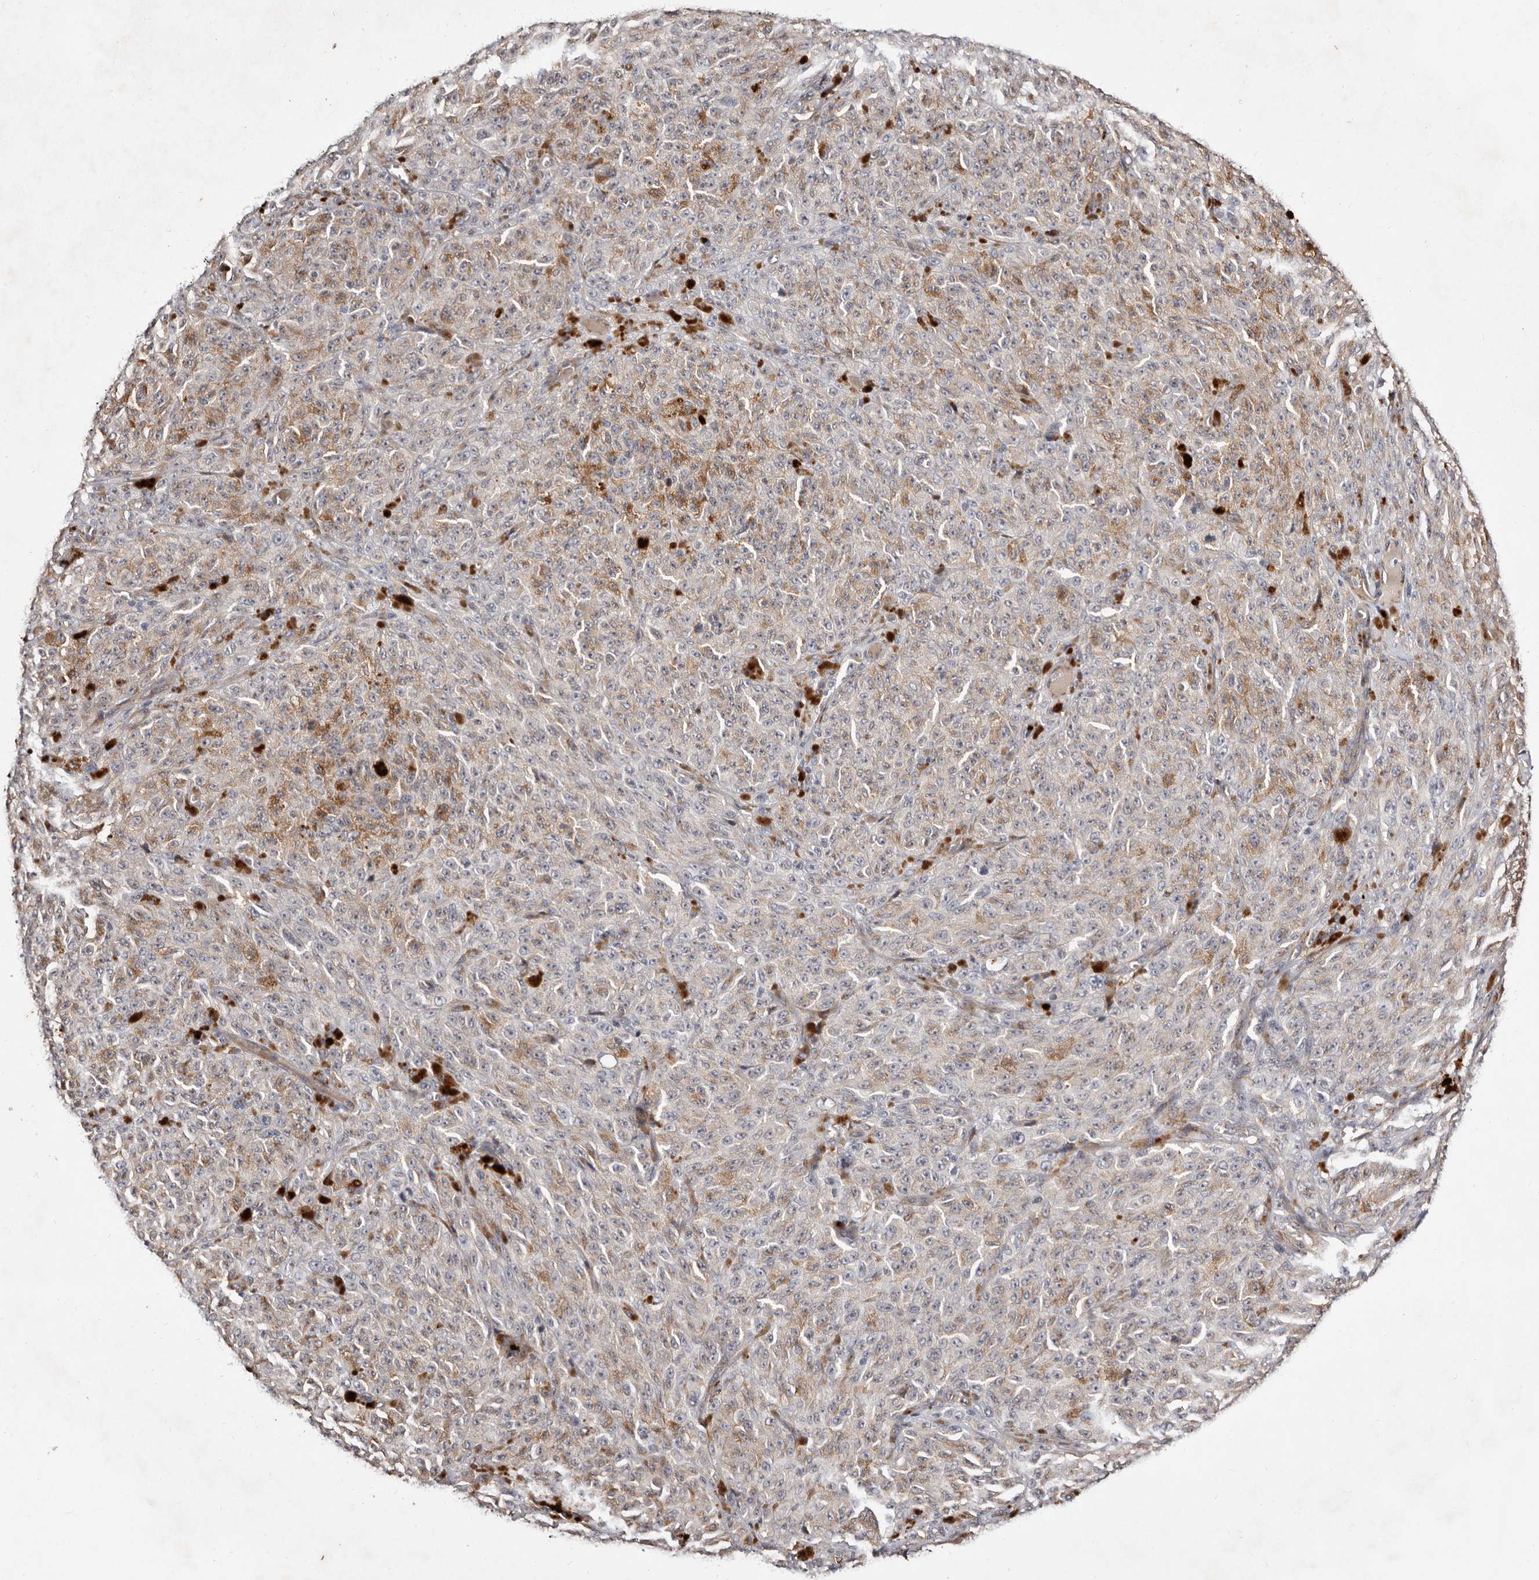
{"staining": {"intensity": "weak", "quantity": "25%-75%", "location": "cytoplasmic/membranous"}, "tissue": "melanoma", "cell_type": "Tumor cells", "image_type": "cancer", "snomed": [{"axis": "morphology", "description": "Malignant melanoma, NOS"}, {"axis": "topography", "description": "Skin"}], "caption": "IHC histopathology image of melanoma stained for a protein (brown), which reveals low levels of weak cytoplasmic/membranous staining in approximately 25%-75% of tumor cells.", "gene": "DACT2", "patient": {"sex": "female", "age": 82}}